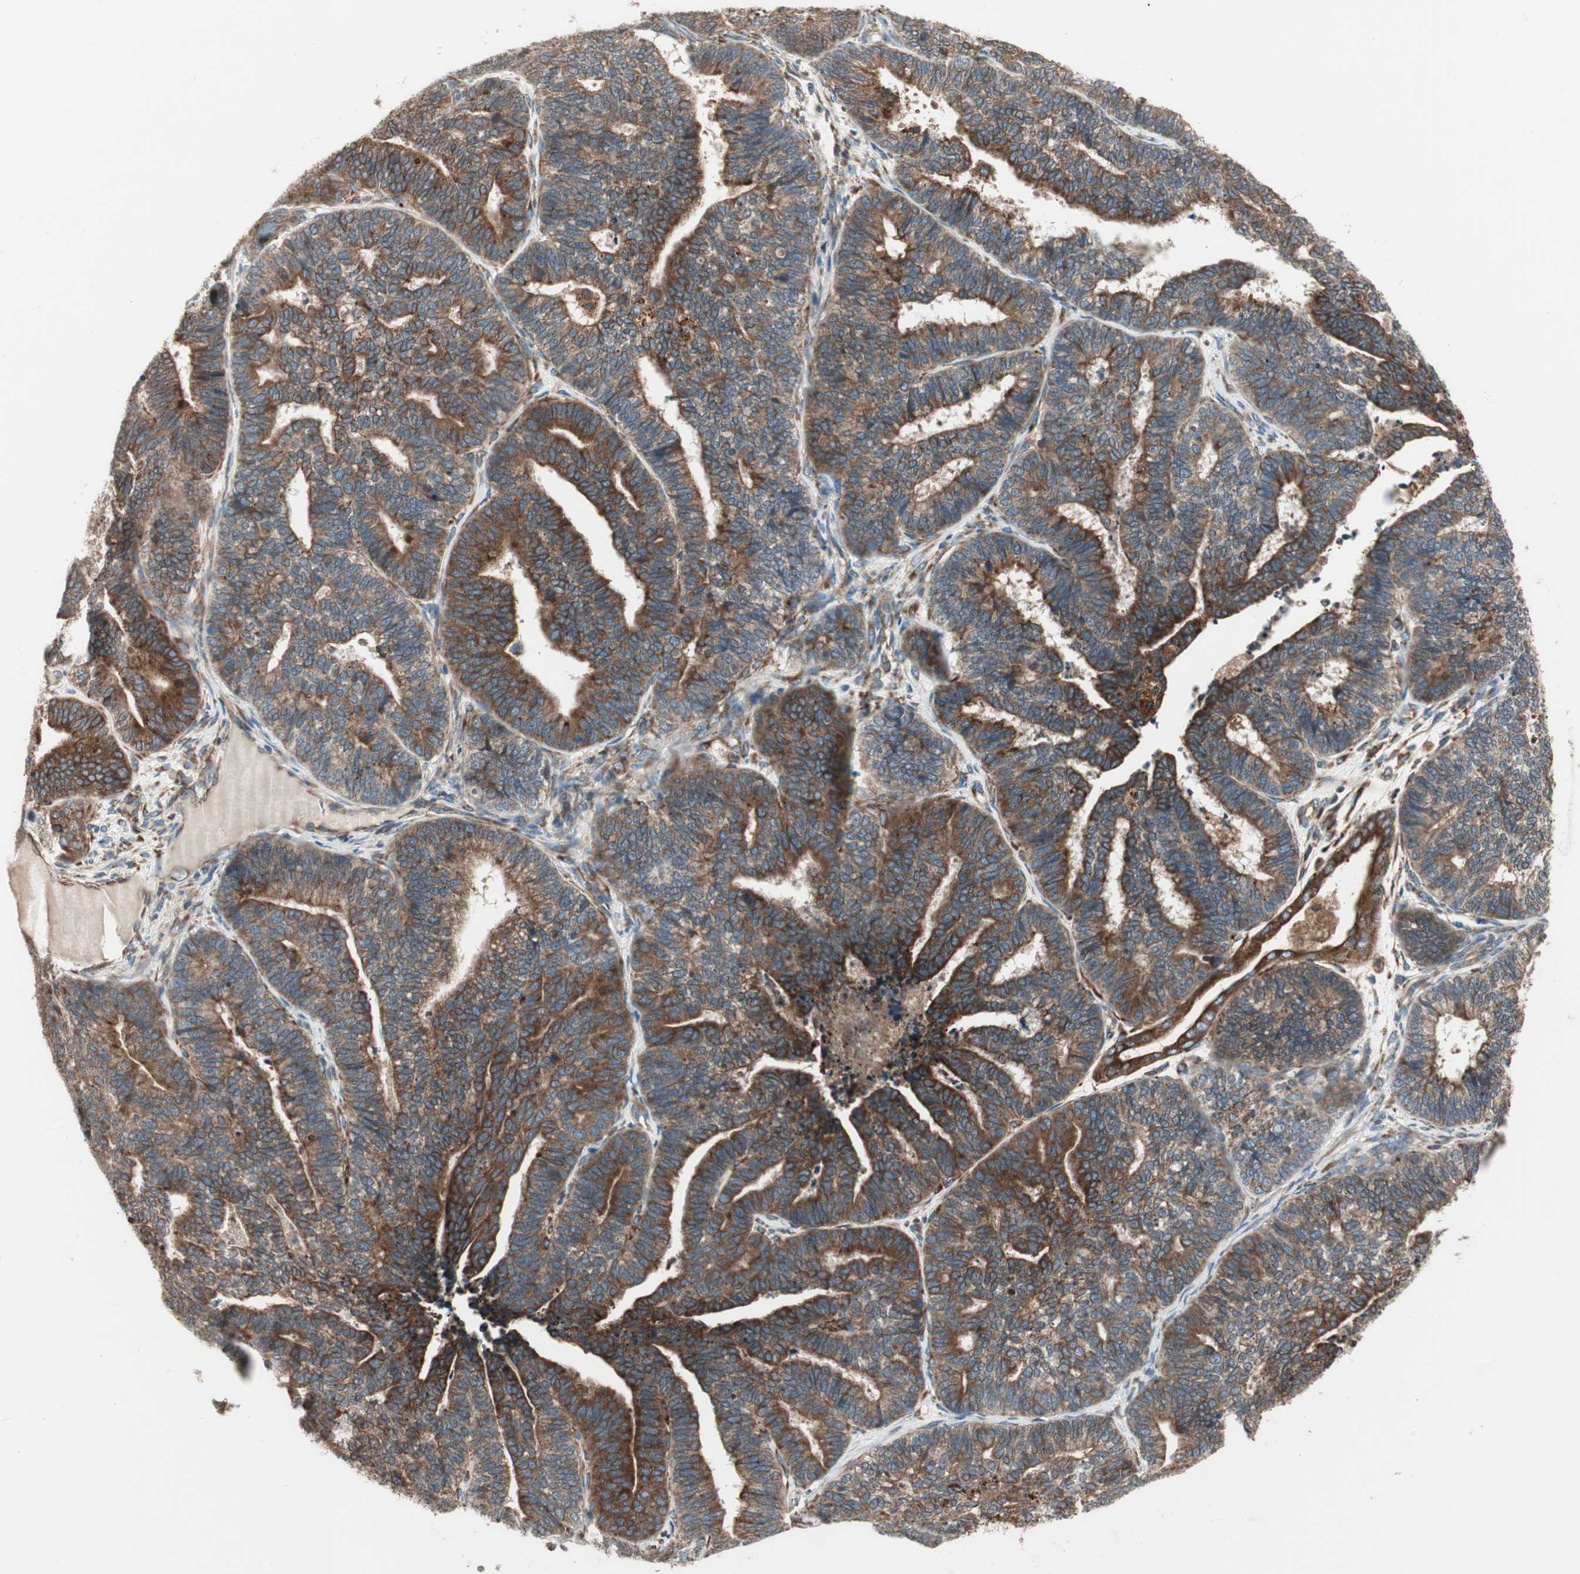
{"staining": {"intensity": "strong", "quantity": ">75%", "location": "cytoplasmic/membranous"}, "tissue": "endometrial cancer", "cell_type": "Tumor cells", "image_type": "cancer", "snomed": [{"axis": "morphology", "description": "Adenocarcinoma, NOS"}, {"axis": "topography", "description": "Endometrium"}], "caption": "Immunohistochemistry of adenocarcinoma (endometrial) displays high levels of strong cytoplasmic/membranous staining in about >75% of tumor cells.", "gene": "H6PD", "patient": {"sex": "female", "age": 70}}